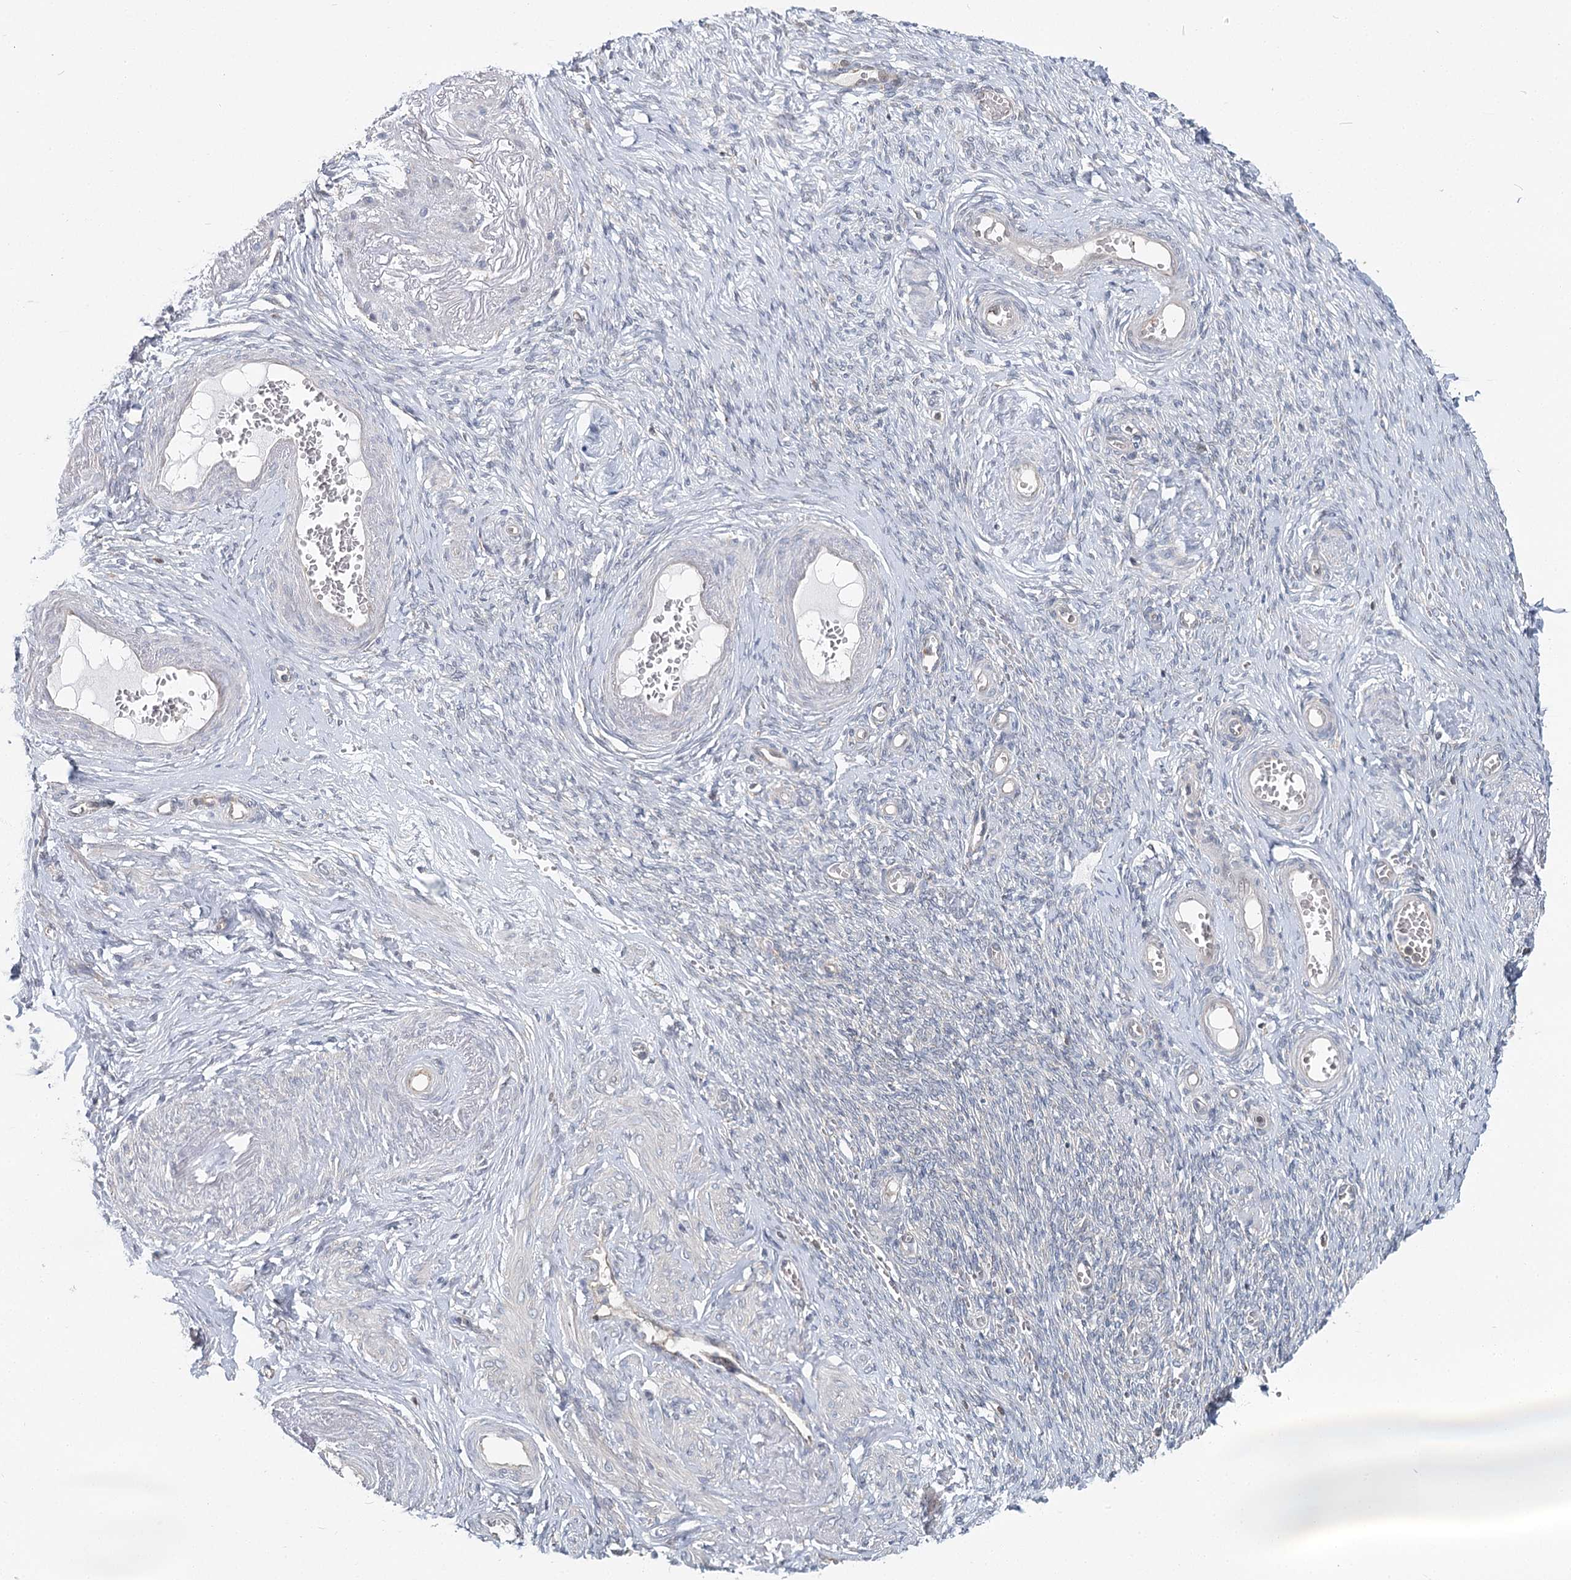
{"staining": {"intensity": "negative", "quantity": "none", "location": "none"}, "tissue": "adipose tissue", "cell_type": "Adipocytes", "image_type": "normal", "snomed": [{"axis": "morphology", "description": "Normal tissue, NOS"}, {"axis": "topography", "description": "Vascular tissue"}, {"axis": "topography", "description": "Fallopian tube"}, {"axis": "topography", "description": "Ovary"}], "caption": "Adipose tissue stained for a protein using IHC exhibits no positivity adipocytes.", "gene": "THNSL1", "patient": {"sex": "female", "age": 67}}